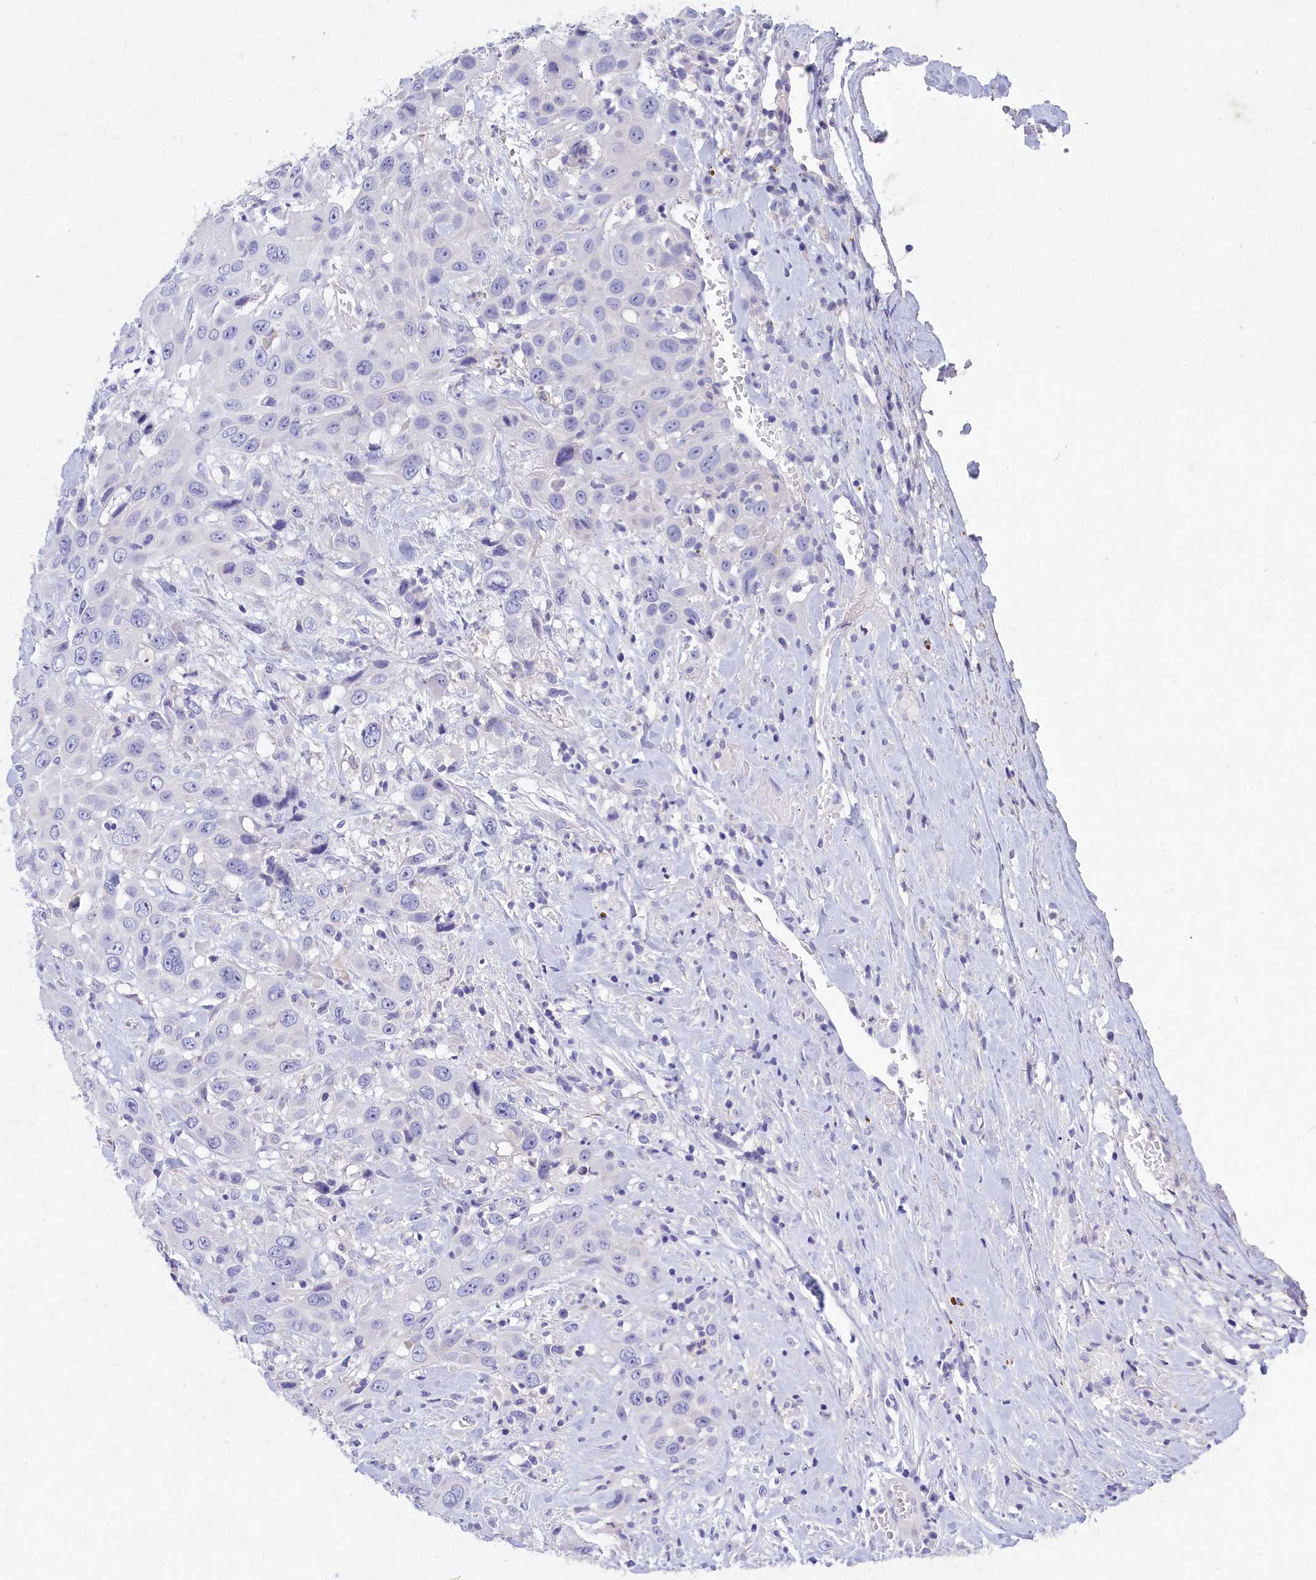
{"staining": {"intensity": "negative", "quantity": "none", "location": "none"}, "tissue": "head and neck cancer", "cell_type": "Tumor cells", "image_type": "cancer", "snomed": [{"axis": "morphology", "description": "Squamous cell carcinoma, NOS"}, {"axis": "topography", "description": "Head-Neck"}], "caption": "DAB (3,3'-diaminobenzidine) immunohistochemical staining of squamous cell carcinoma (head and neck) demonstrates no significant positivity in tumor cells.", "gene": "DEFB119", "patient": {"sex": "male", "age": 81}}